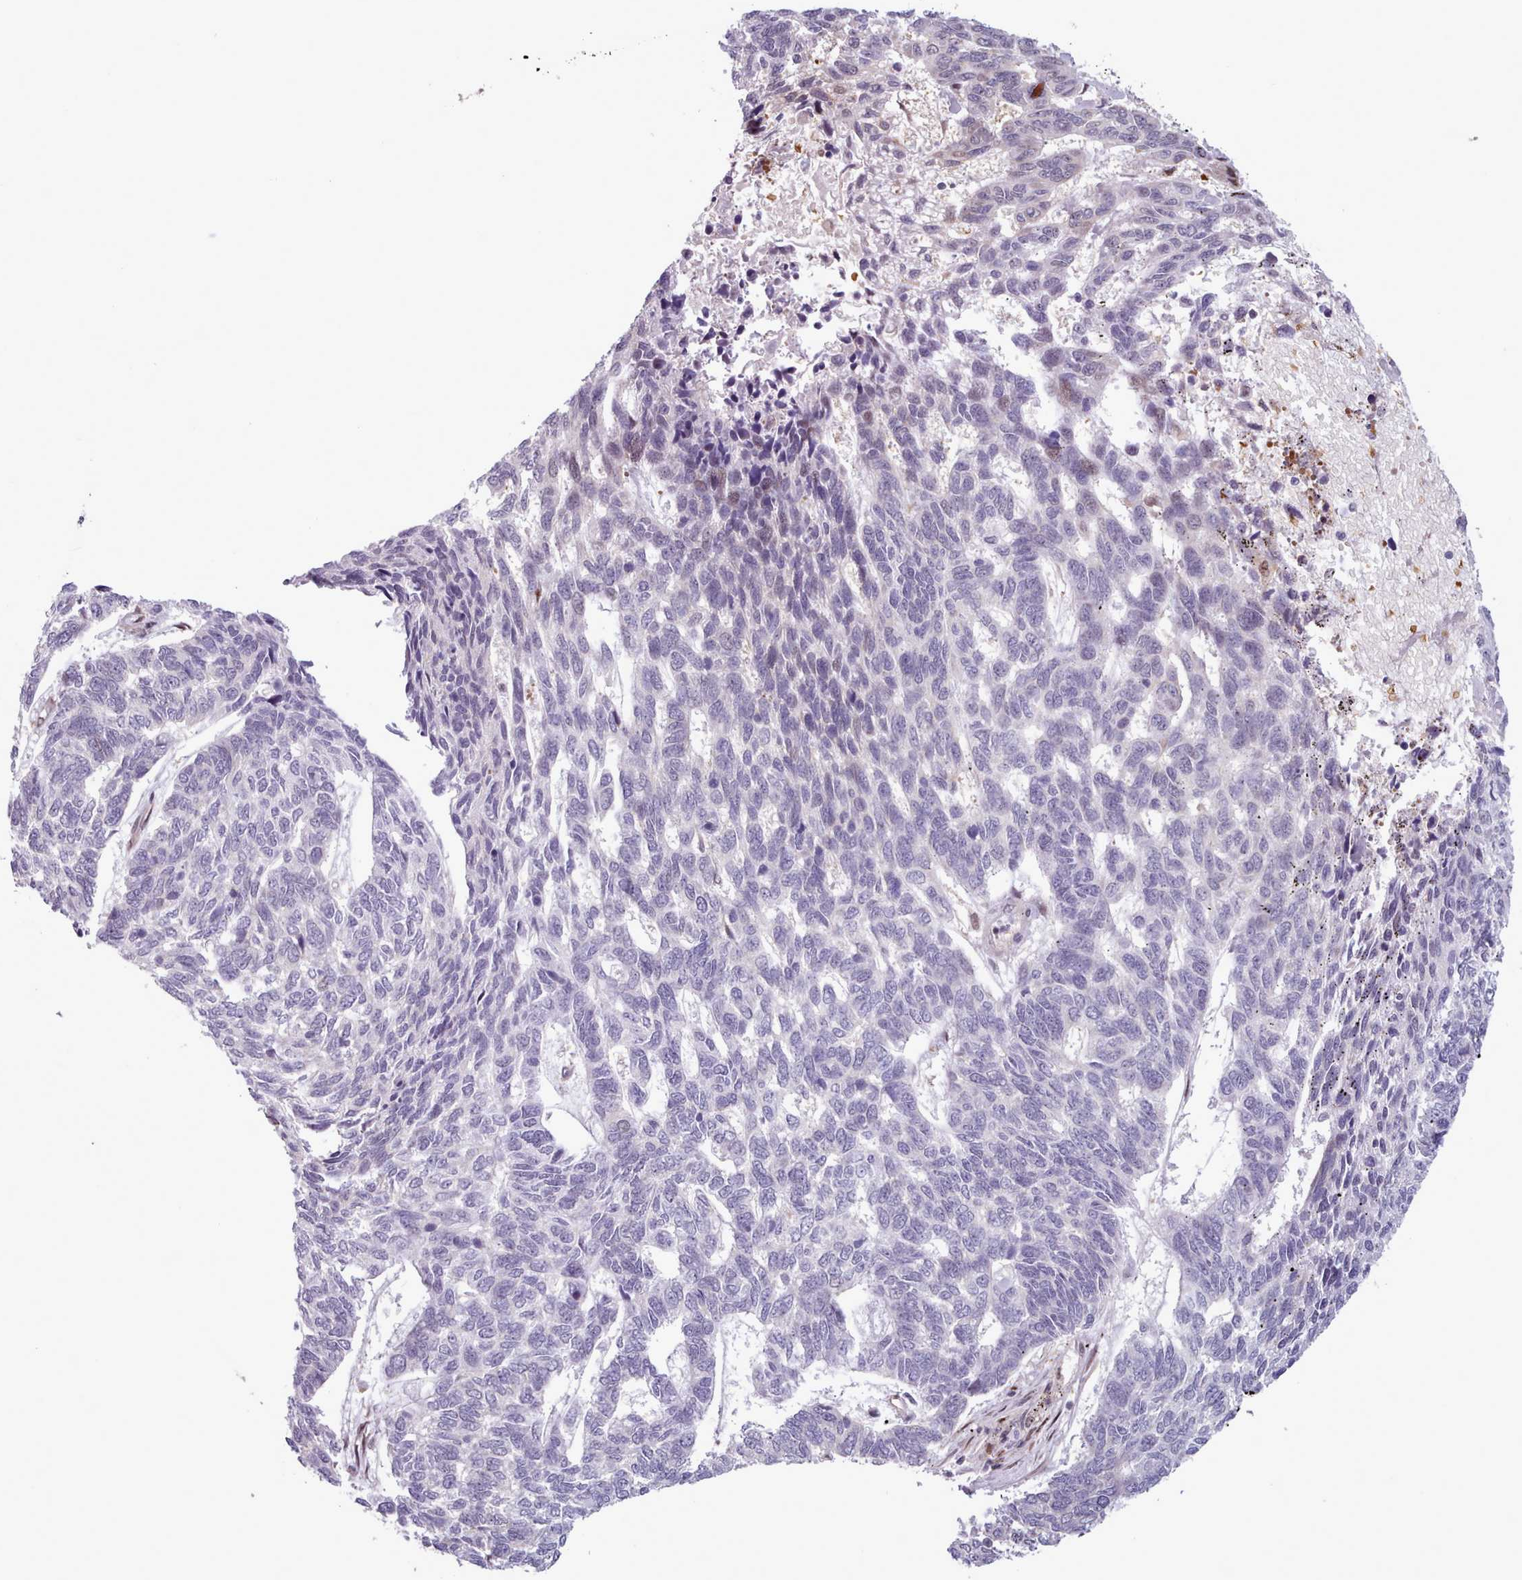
{"staining": {"intensity": "negative", "quantity": "none", "location": "none"}, "tissue": "skin cancer", "cell_type": "Tumor cells", "image_type": "cancer", "snomed": [{"axis": "morphology", "description": "Basal cell carcinoma"}, {"axis": "topography", "description": "Skin"}], "caption": "Immunohistochemical staining of human skin basal cell carcinoma exhibits no significant staining in tumor cells.", "gene": "KBTBD7", "patient": {"sex": "female", "age": 65}}